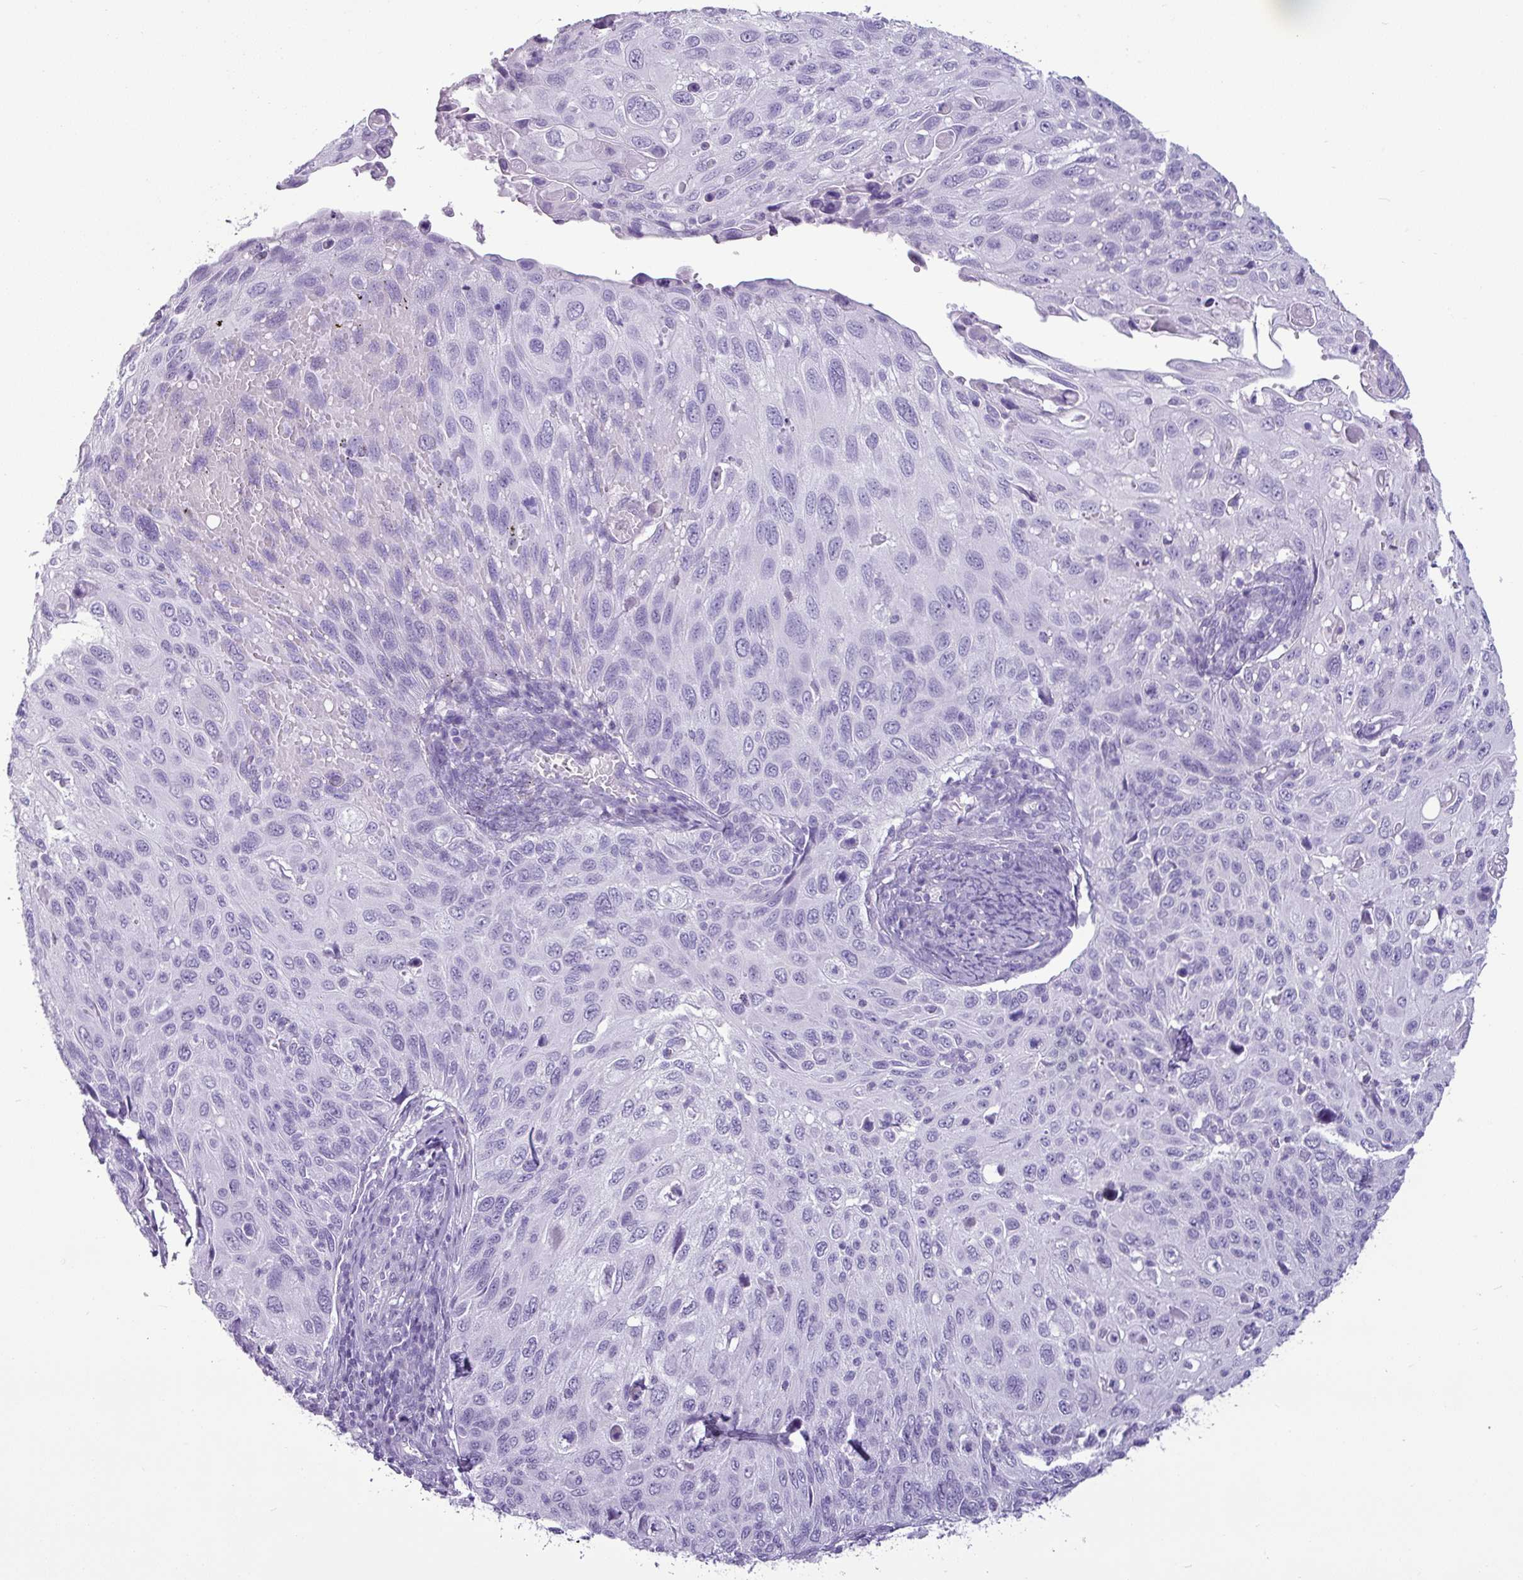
{"staining": {"intensity": "negative", "quantity": "none", "location": "none"}, "tissue": "cervical cancer", "cell_type": "Tumor cells", "image_type": "cancer", "snomed": [{"axis": "morphology", "description": "Squamous cell carcinoma, NOS"}, {"axis": "topography", "description": "Cervix"}], "caption": "Protein analysis of cervical cancer displays no significant staining in tumor cells.", "gene": "AMY1B", "patient": {"sex": "female", "age": 70}}